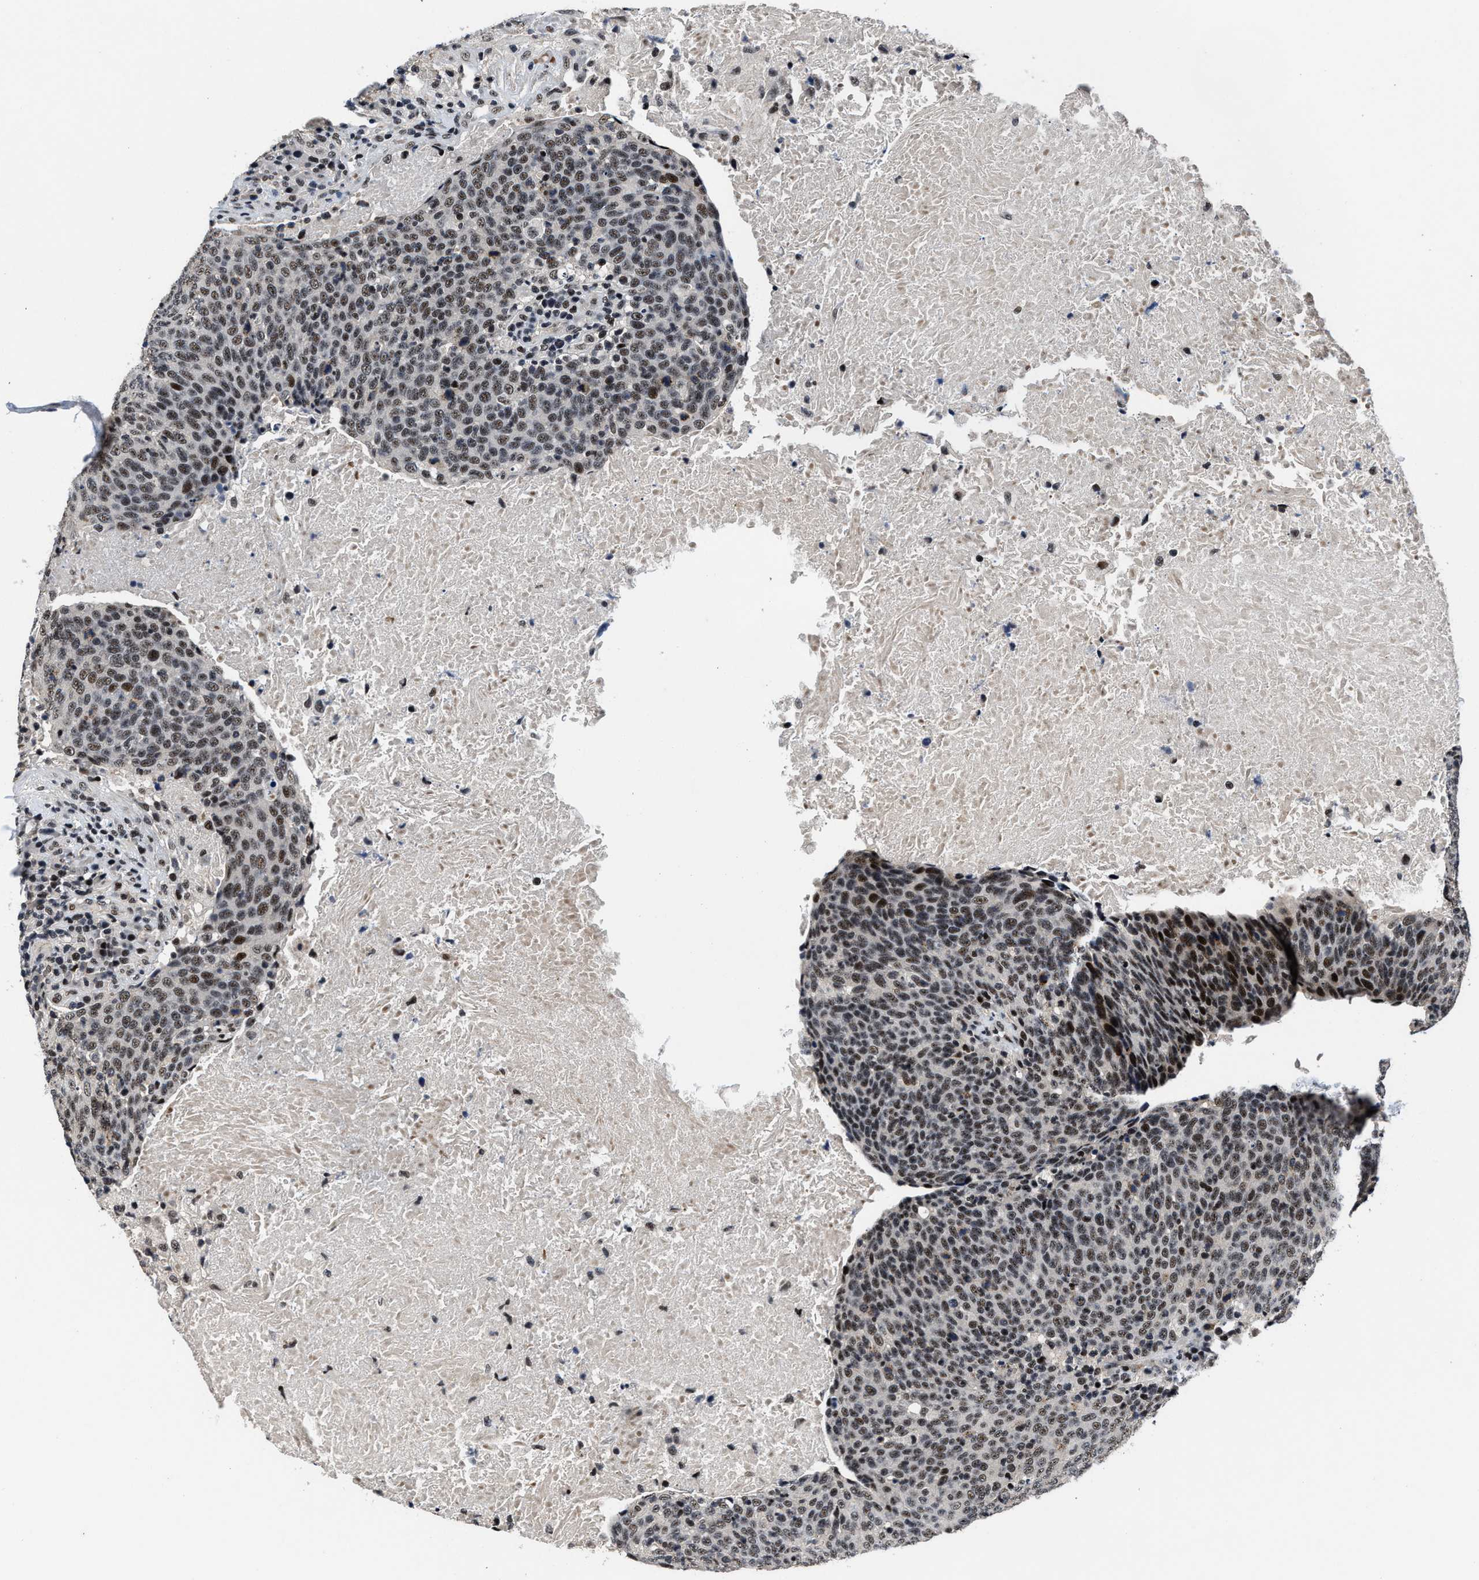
{"staining": {"intensity": "moderate", "quantity": ">75%", "location": "nuclear"}, "tissue": "head and neck cancer", "cell_type": "Tumor cells", "image_type": "cancer", "snomed": [{"axis": "morphology", "description": "Squamous cell carcinoma, NOS"}, {"axis": "morphology", "description": "Squamous cell carcinoma, metastatic, NOS"}, {"axis": "topography", "description": "Lymph node"}, {"axis": "topography", "description": "Head-Neck"}], "caption": "Immunohistochemistry photomicrograph of neoplastic tissue: metastatic squamous cell carcinoma (head and neck) stained using immunohistochemistry (IHC) displays medium levels of moderate protein expression localized specifically in the nuclear of tumor cells, appearing as a nuclear brown color.", "gene": "ZNF233", "patient": {"sex": "male", "age": 62}}